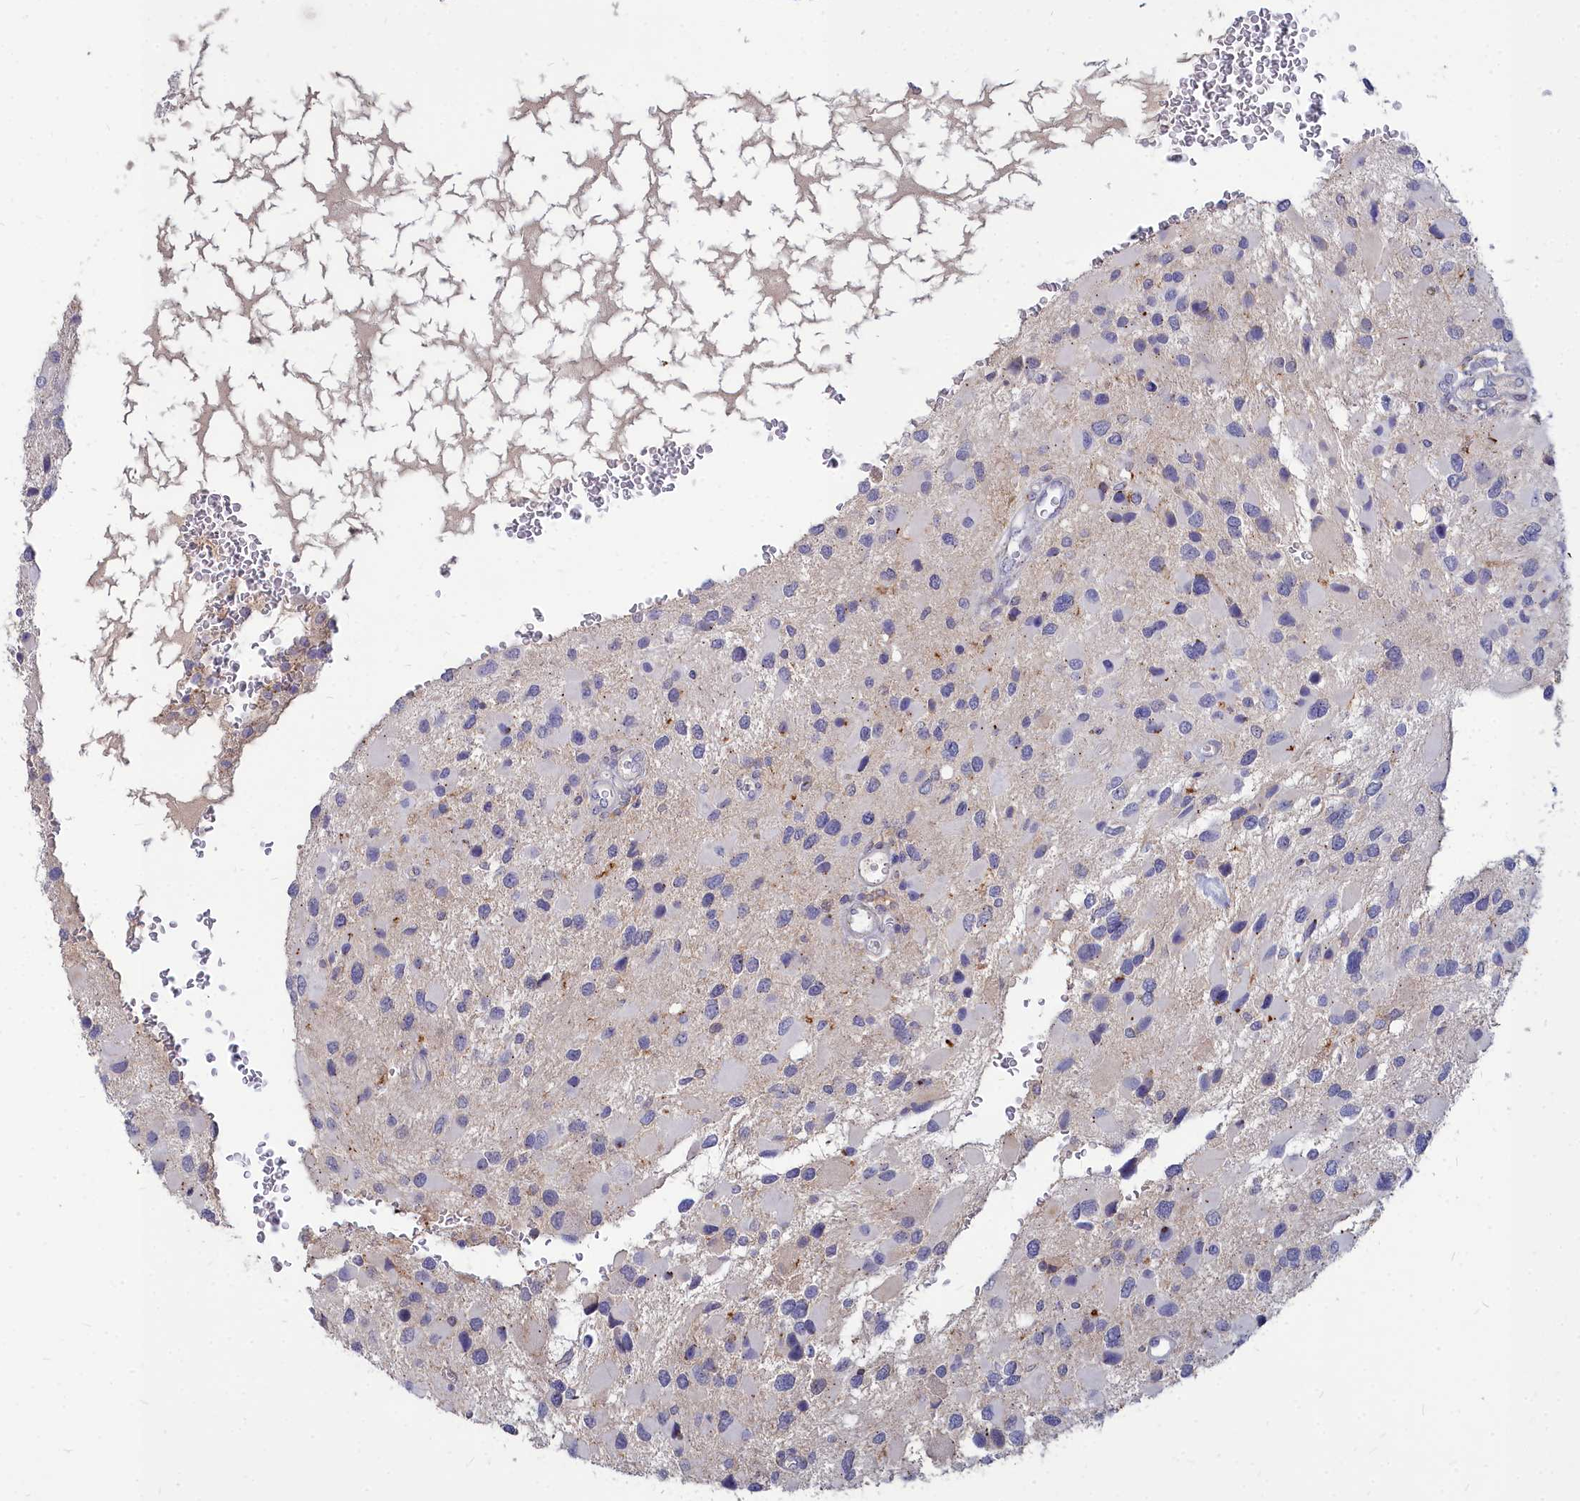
{"staining": {"intensity": "negative", "quantity": "none", "location": "none"}, "tissue": "glioma", "cell_type": "Tumor cells", "image_type": "cancer", "snomed": [{"axis": "morphology", "description": "Glioma, malignant, High grade"}, {"axis": "topography", "description": "Brain"}], "caption": "Immunohistochemical staining of high-grade glioma (malignant) displays no significant expression in tumor cells.", "gene": "NOXA1", "patient": {"sex": "male", "age": 53}}